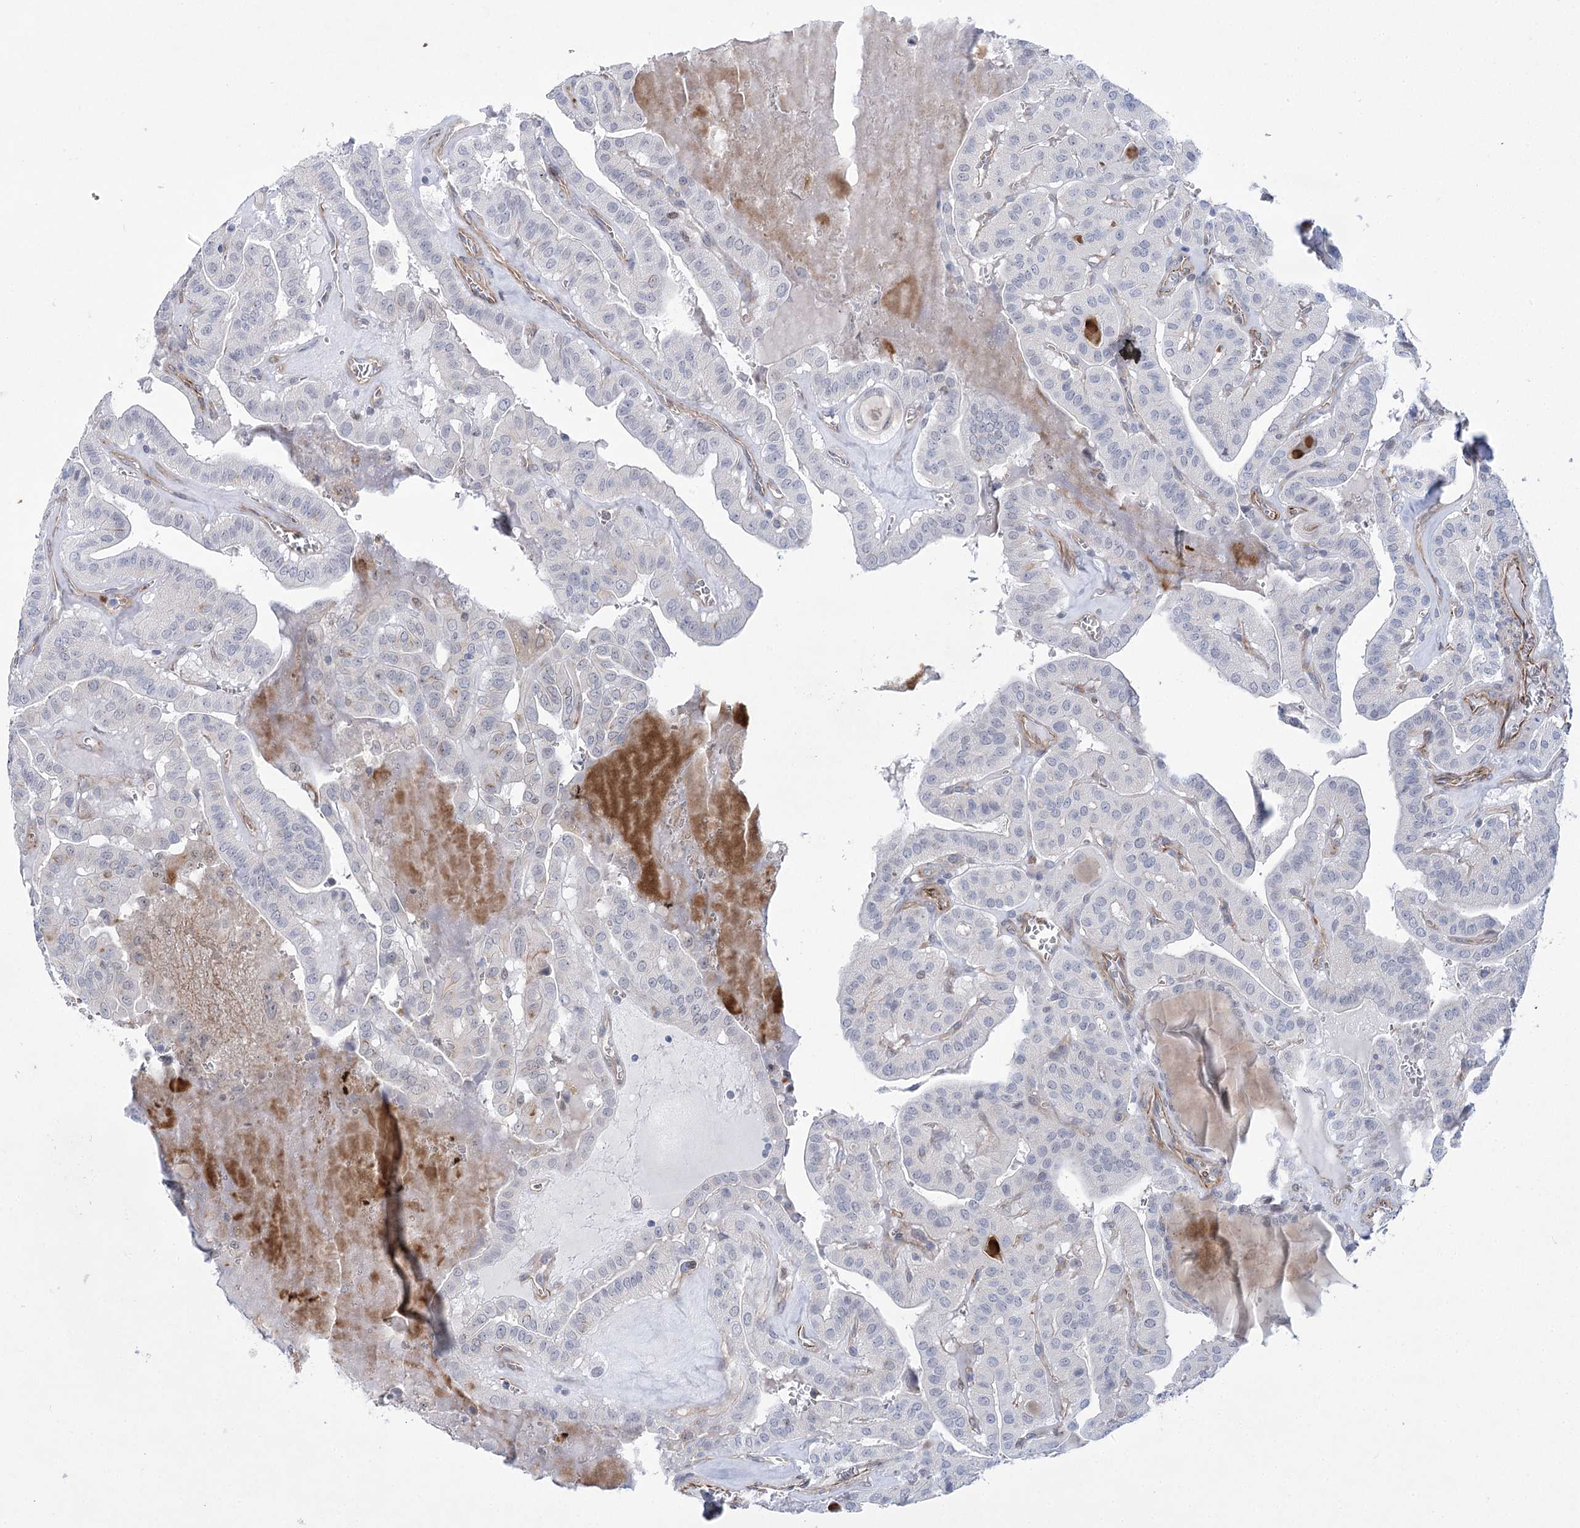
{"staining": {"intensity": "negative", "quantity": "none", "location": "none"}, "tissue": "thyroid cancer", "cell_type": "Tumor cells", "image_type": "cancer", "snomed": [{"axis": "morphology", "description": "Papillary adenocarcinoma, NOS"}, {"axis": "topography", "description": "Thyroid gland"}], "caption": "Human thyroid cancer stained for a protein using immunohistochemistry (IHC) displays no positivity in tumor cells.", "gene": "THAP6", "patient": {"sex": "male", "age": 52}}